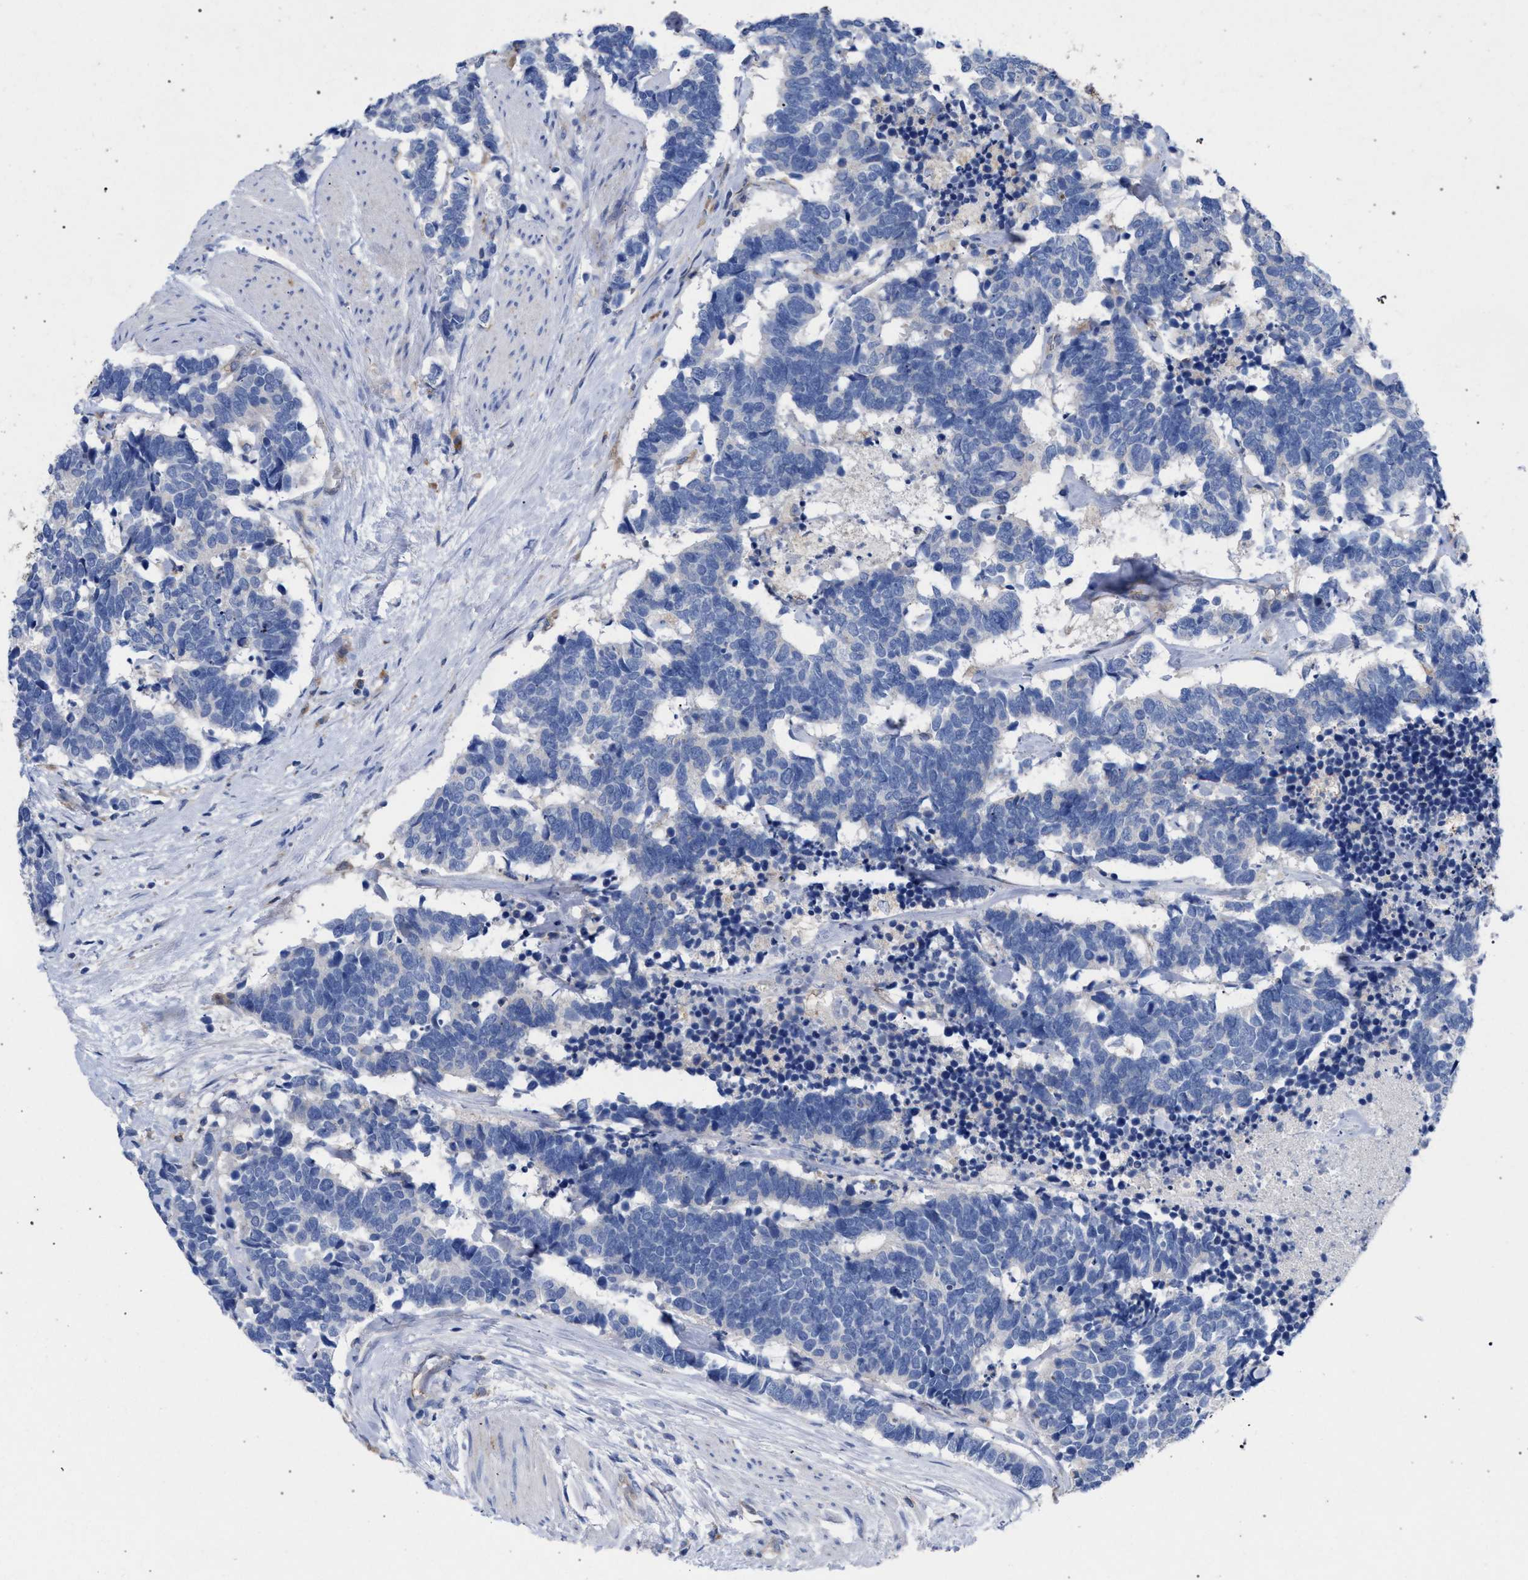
{"staining": {"intensity": "negative", "quantity": "none", "location": "none"}, "tissue": "carcinoid", "cell_type": "Tumor cells", "image_type": "cancer", "snomed": [{"axis": "morphology", "description": "Carcinoma, NOS"}, {"axis": "morphology", "description": "Carcinoid, malignant, NOS"}, {"axis": "topography", "description": "Urinary bladder"}], "caption": "Immunohistochemistry (IHC) image of carcinoid stained for a protein (brown), which exhibits no expression in tumor cells.", "gene": "GMPR", "patient": {"sex": "male", "age": 57}}